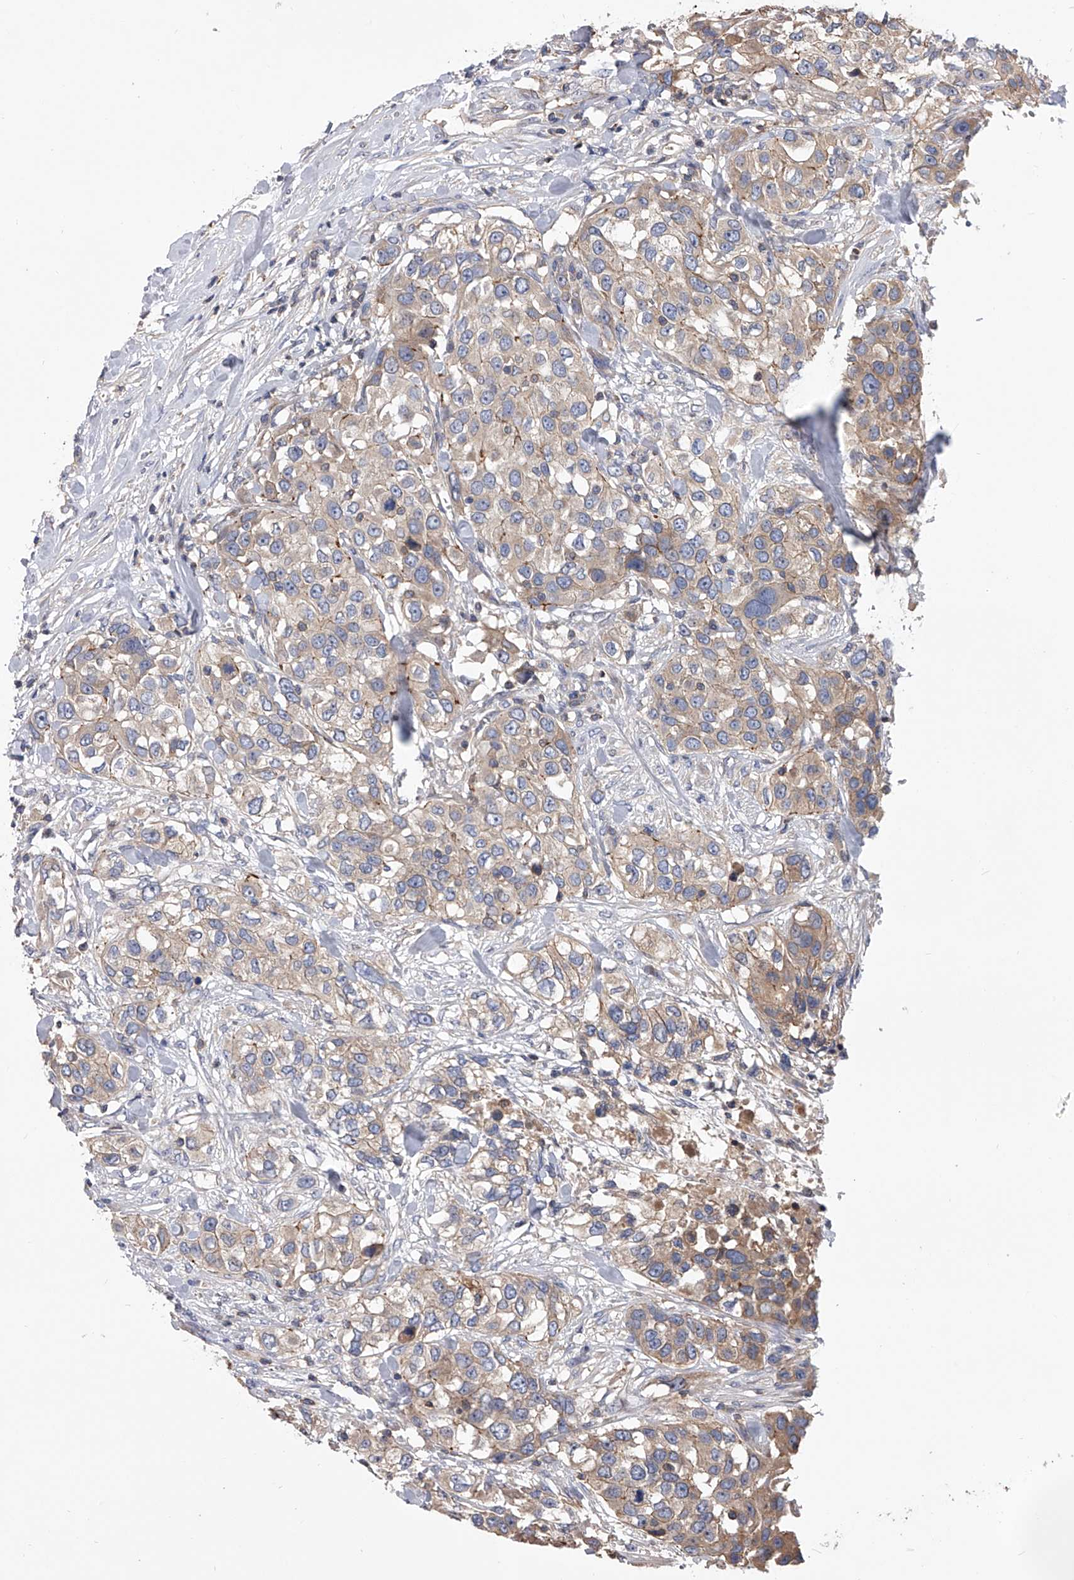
{"staining": {"intensity": "moderate", "quantity": ">75%", "location": "cytoplasmic/membranous"}, "tissue": "urothelial cancer", "cell_type": "Tumor cells", "image_type": "cancer", "snomed": [{"axis": "morphology", "description": "Urothelial carcinoma, High grade"}, {"axis": "topography", "description": "Urinary bladder"}], "caption": "High-grade urothelial carcinoma tissue displays moderate cytoplasmic/membranous staining in approximately >75% of tumor cells", "gene": "CUL7", "patient": {"sex": "female", "age": 80}}